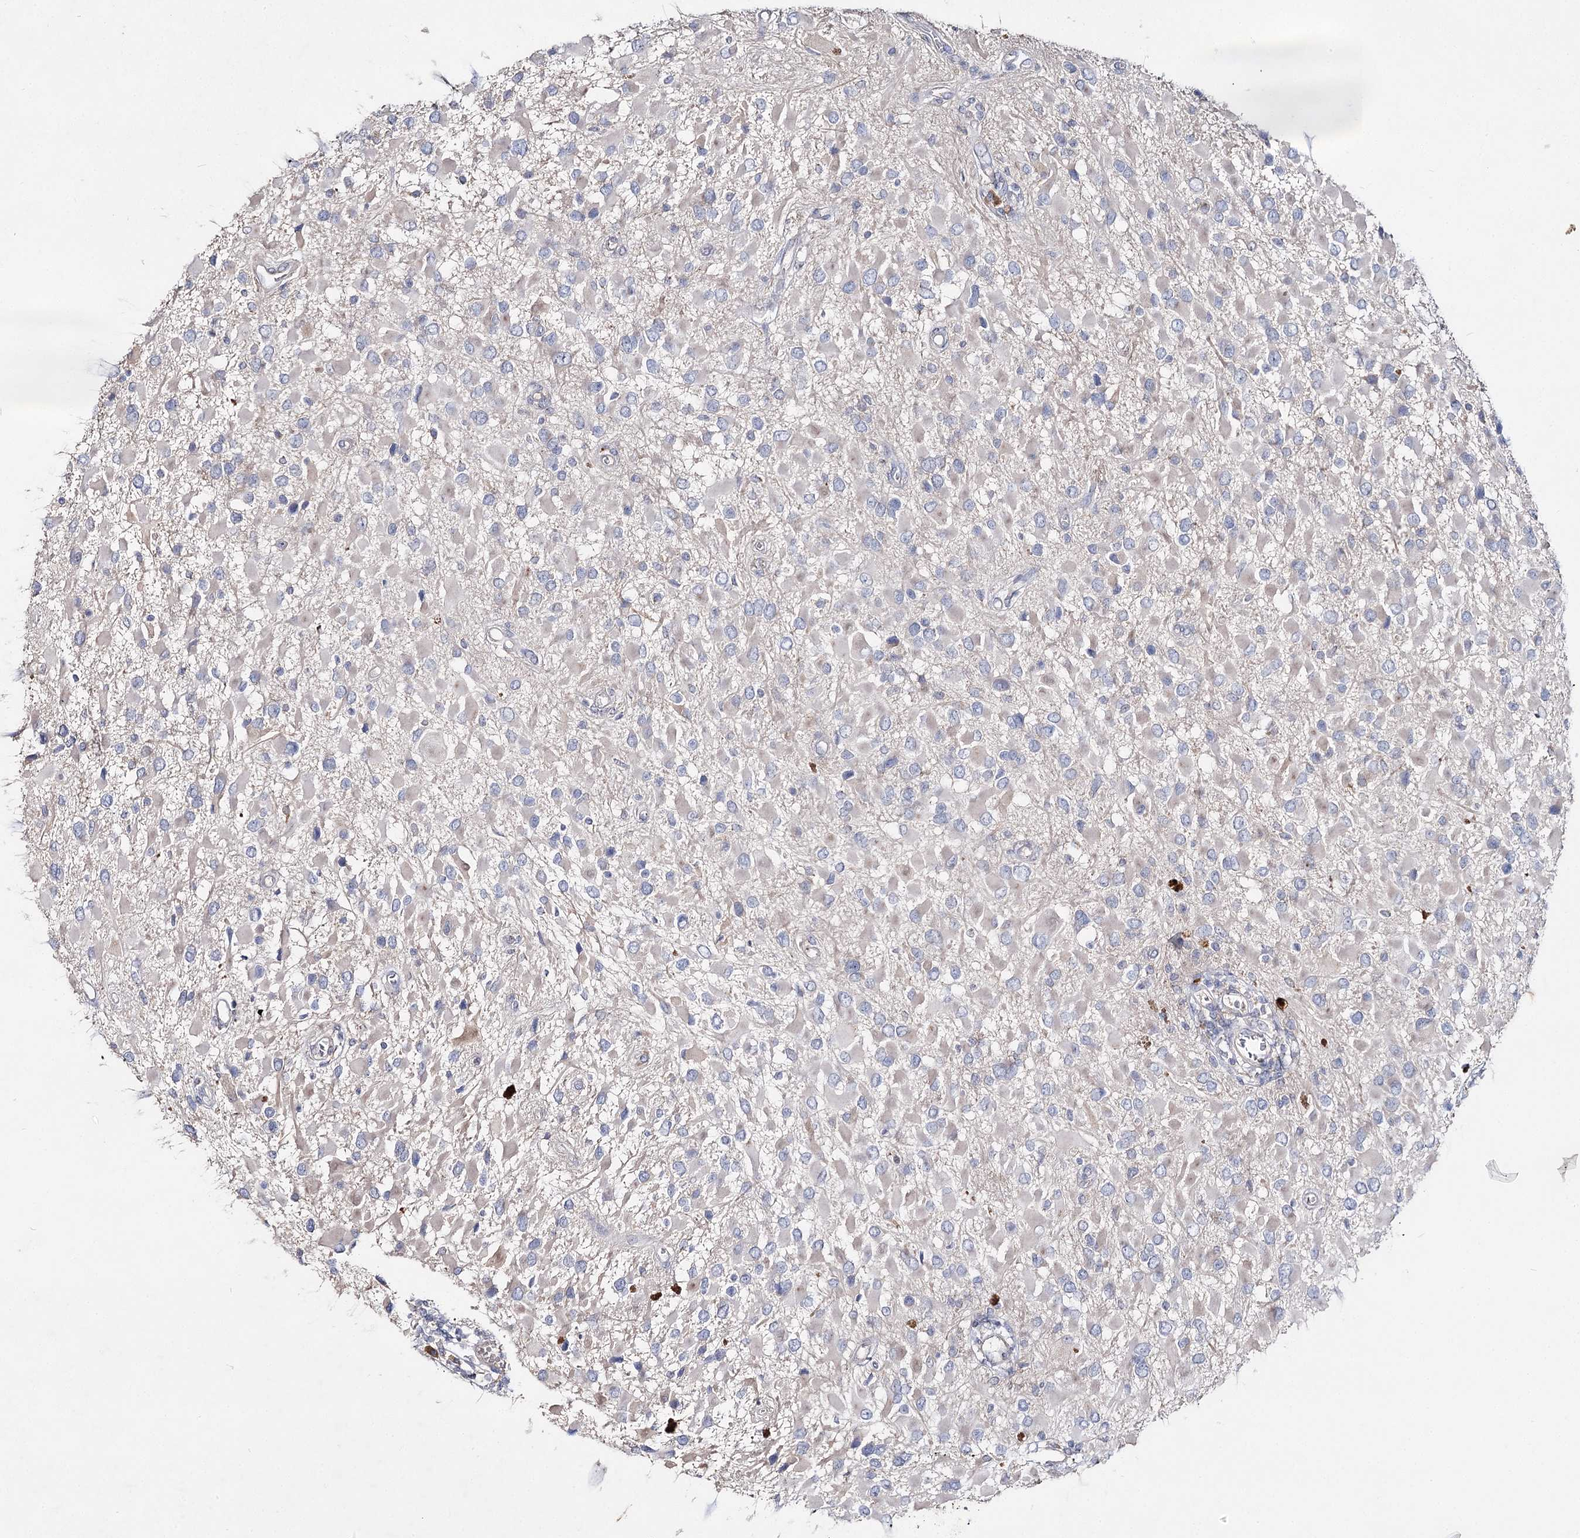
{"staining": {"intensity": "negative", "quantity": "none", "location": "none"}, "tissue": "glioma", "cell_type": "Tumor cells", "image_type": "cancer", "snomed": [{"axis": "morphology", "description": "Glioma, malignant, High grade"}, {"axis": "topography", "description": "Brain"}], "caption": "This is a histopathology image of IHC staining of high-grade glioma (malignant), which shows no staining in tumor cells. Brightfield microscopy of IHC stained with DAB (brown) and hematoxylin (blue), captured at high magnification.", "gene": "IL1RAP", "patient": {"sex": "male", "age": 53}}